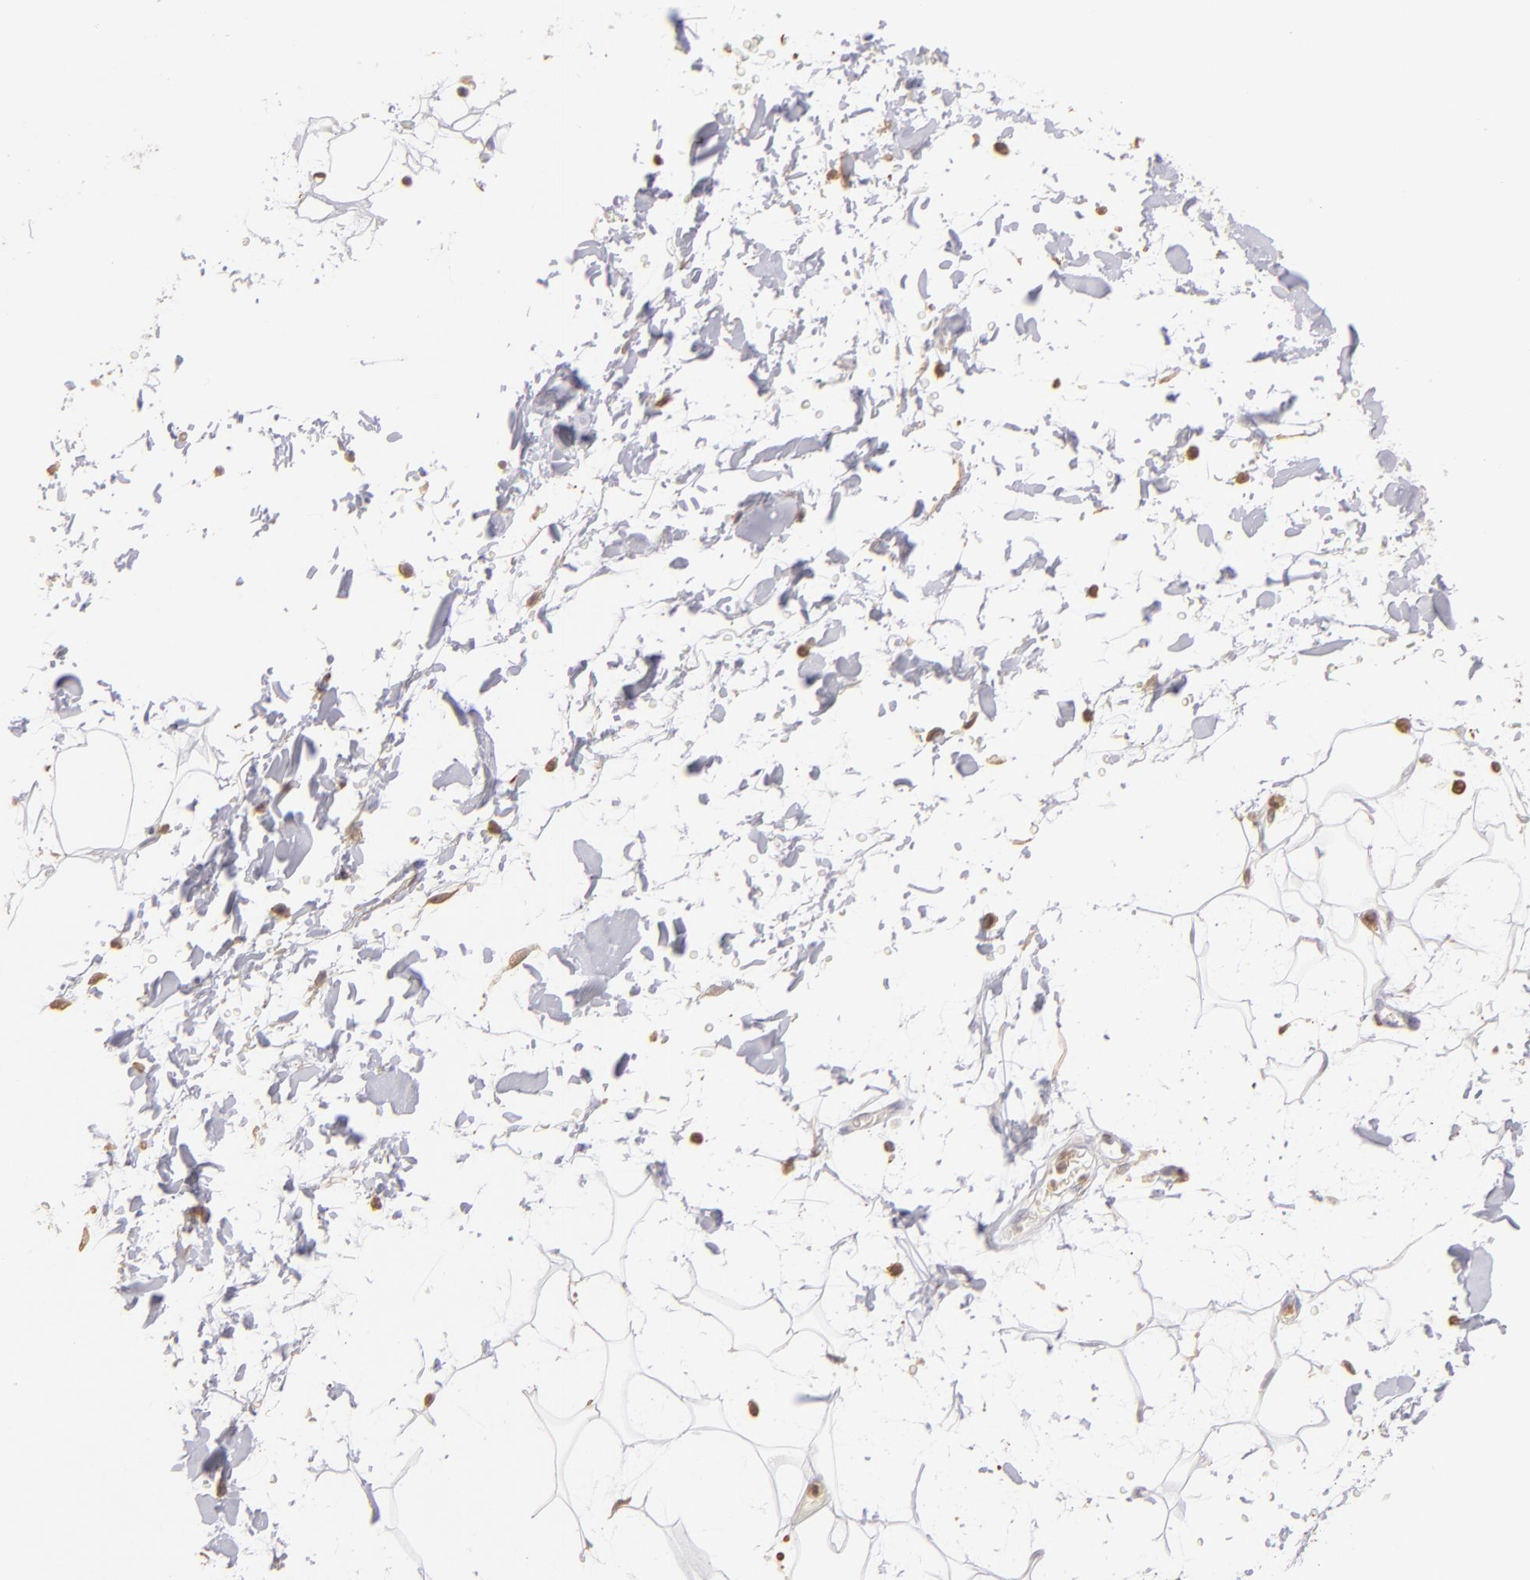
{"staining": {"intensity": "negative", "quantity": "none", "location": "none"}, "tissue": "adipose tissue", "cell_type": "Adipocytes", "image_type": "normal", "snomed": [{"axis": "morphology", "description": "Normal tissue, NOS"}, {"axis": "topography", "description": "Soft tissue"}], "caption": "An IHC histopathology image of normal adipose tissue is shown. There is no staining in adipocytes of adipose tissue. The staining was performed using DAB to visualize the protein expression in brown, while the nuclei were stained in blue with hematoxylin (Magnification: 20x).", "gene": "S100A2", "patient": {"sex": "male", "age": 72}}